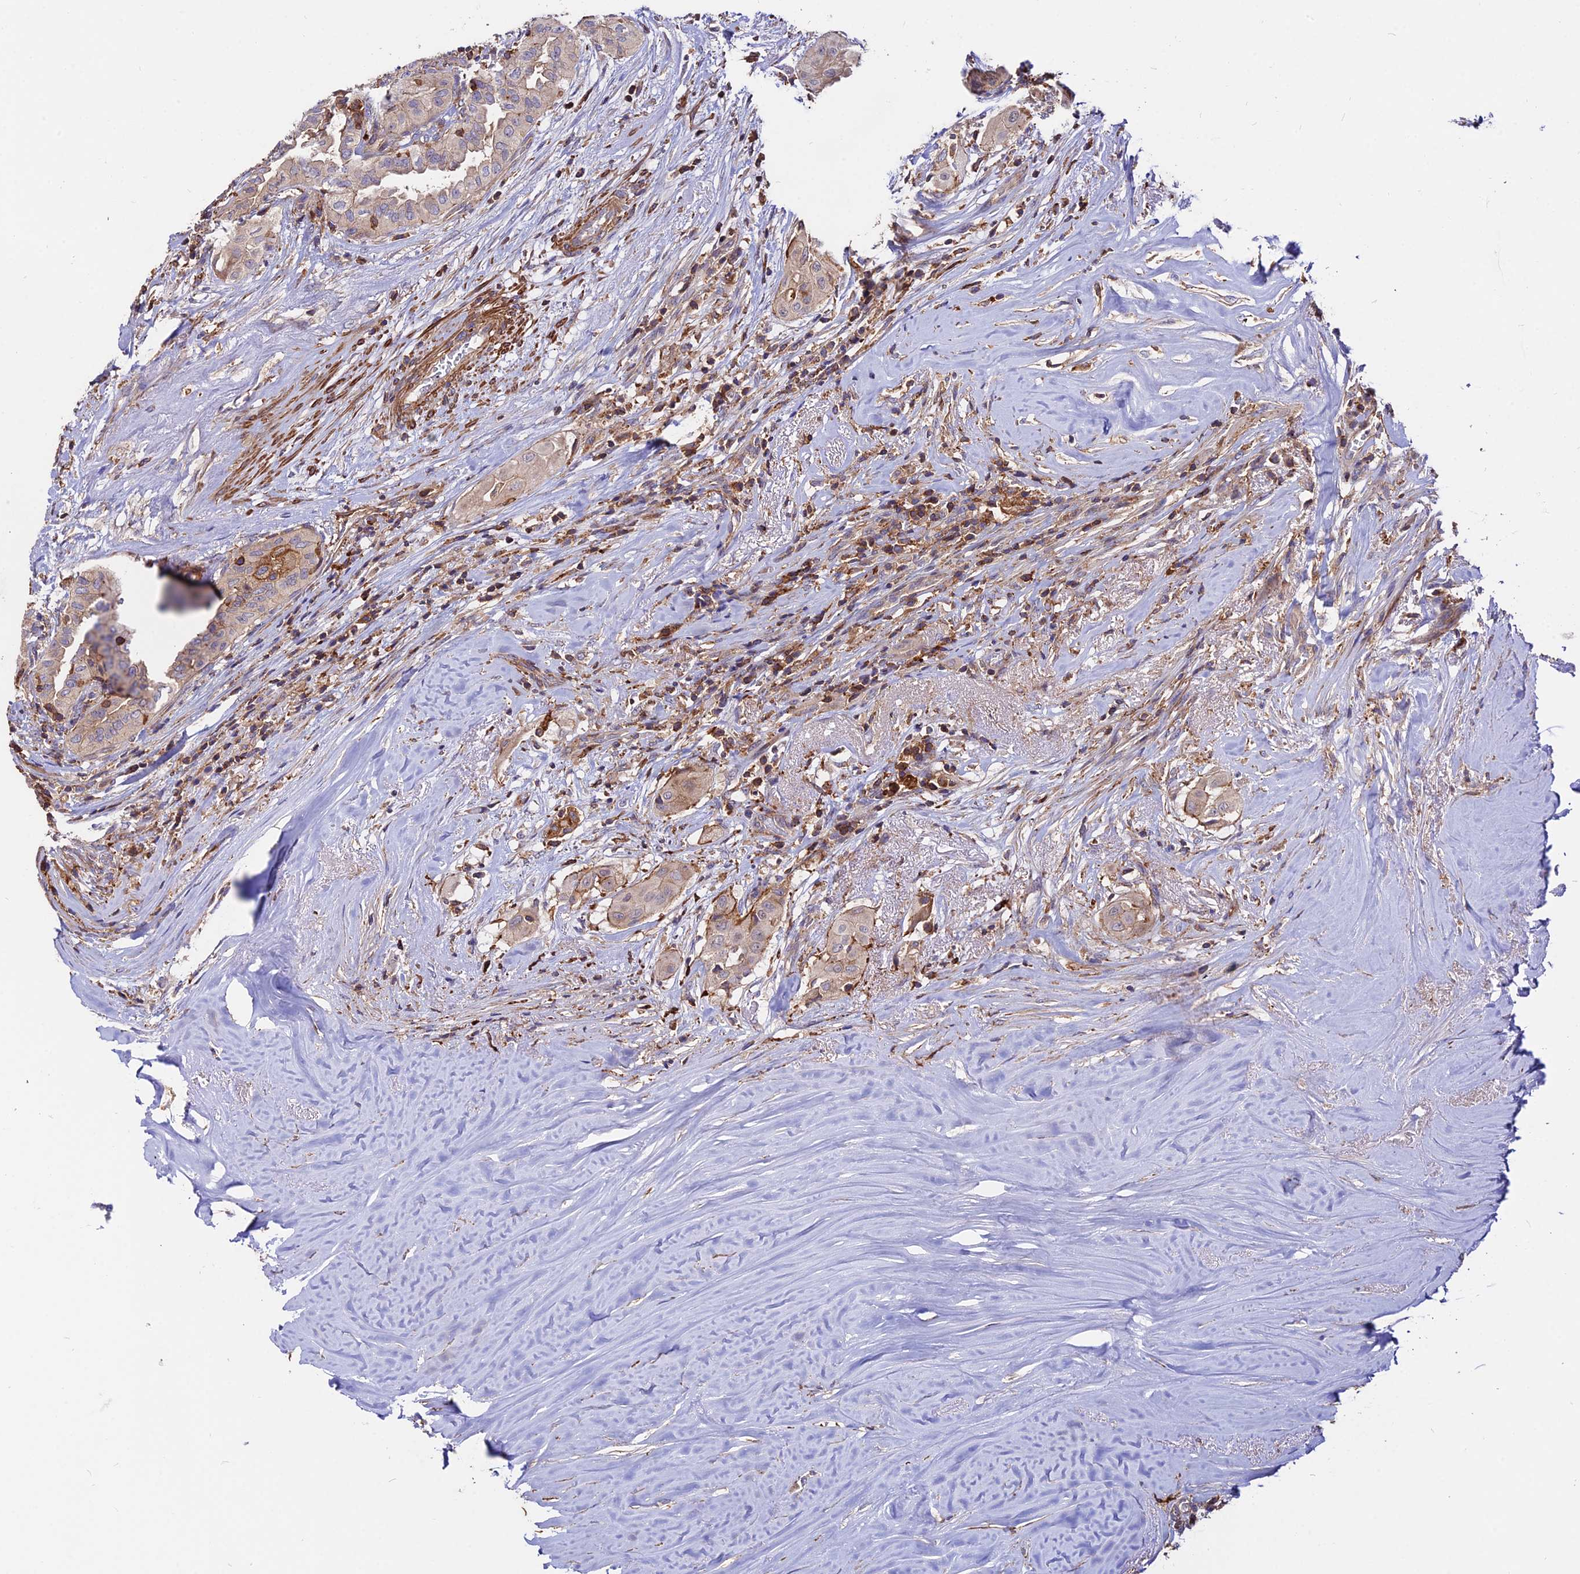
{"staining": {"intensity": "weak", "quantity": "25%-75%", "location": "cytoplasmic/membranous"}, "tissue": "thyroid cancer", "cell_type": "Tumor cells", "image_type": "cancer", "snomed": [{"axis": "morphology", "description": "Papillary adenocarcinoma, NOS"}, {"axis": "topography", "description": "Thyroid gland"}], "caption": "Immunohistochemistry staining of thyroid cancer (papillary adenocarcinoma), which displays low levels of weak cytoplasmic/membranous expression in approximately 25%-75% of tumor cells indicating weak cytoplasmic/membranous protein positivity. The staining was performed using DAB (3,3'-diaminobenzidine) (brown) for protein detection and nuclei were counterstained in hematoxylin (blue).", "gene": "PYM1", "patient": {"sex": "female", "age": 59}}